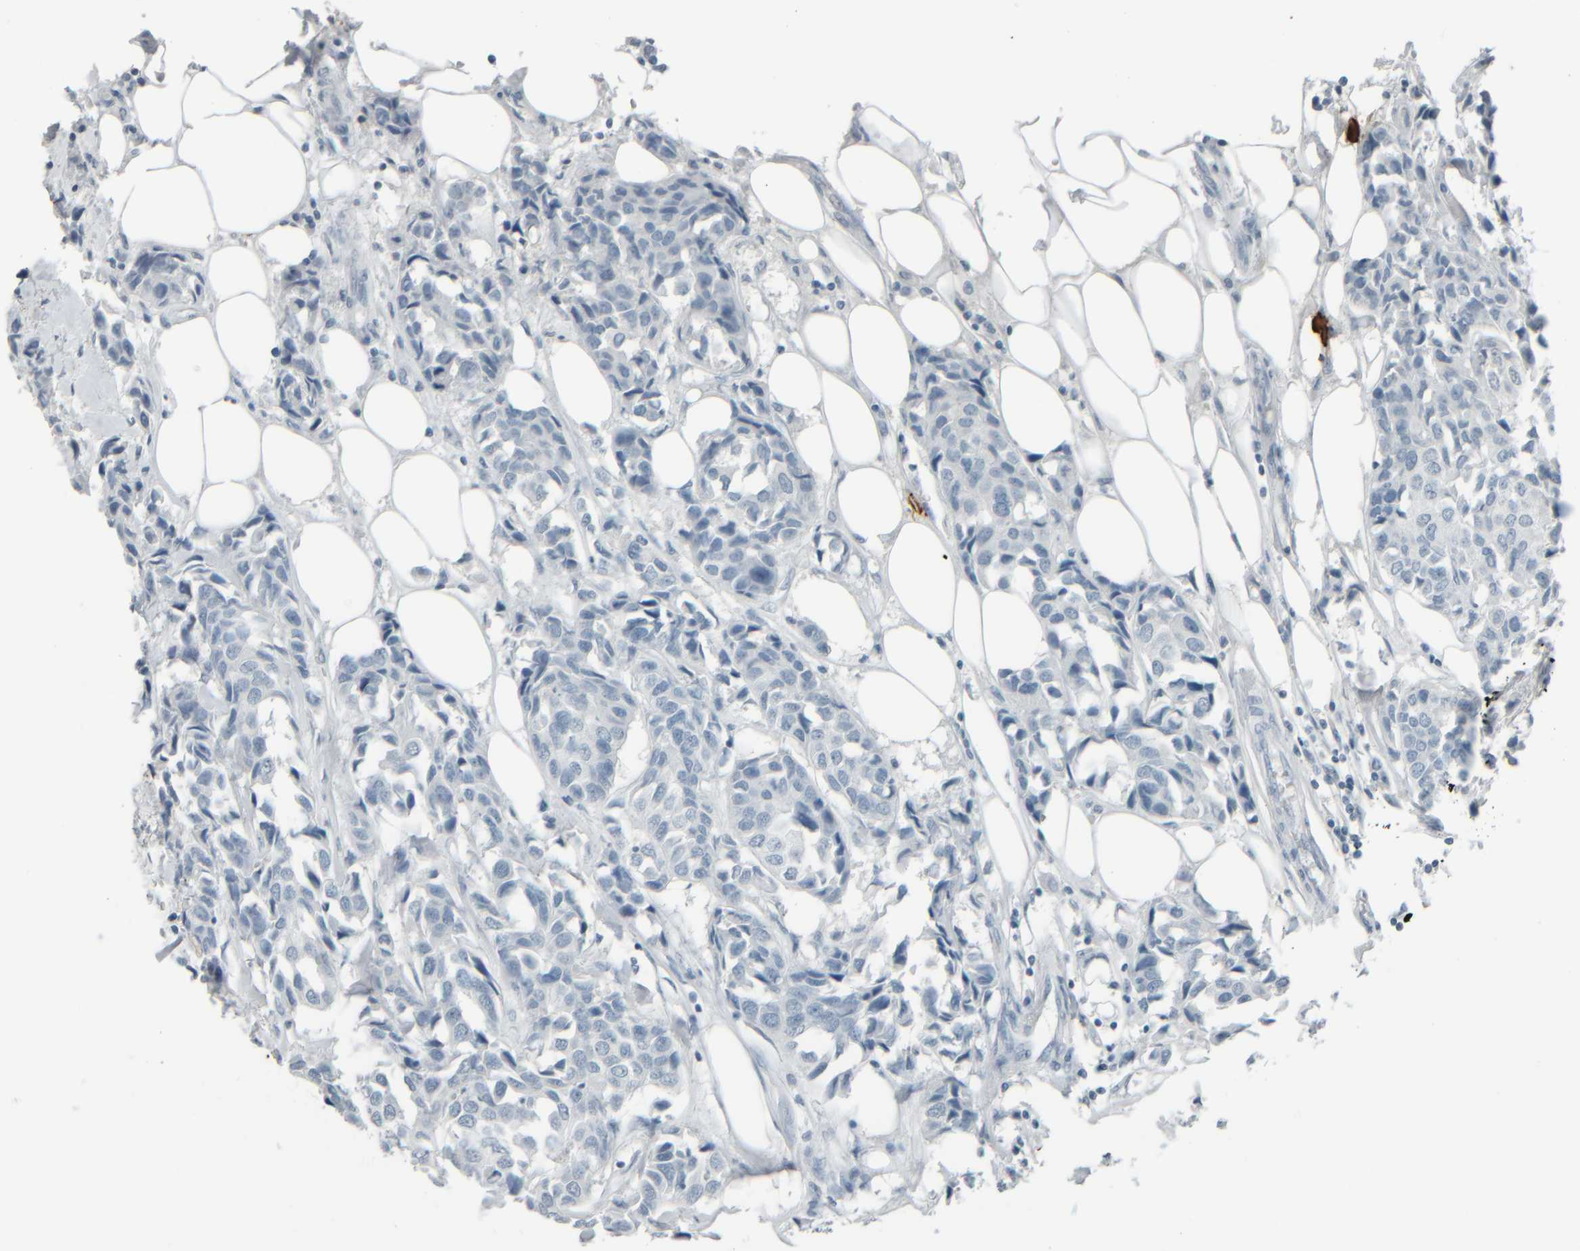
{"staining": {"intensity": "negative", "quantity": "none", "location": "none"}, "tissue": "breast cancer", "cell_type": "Tumor cells", "image_type": "cancer", "snomed": [{"axis": "morphology", "description": "Duct carcinoma"}, {"axis": "topography", "description": "Breast"}], "caption": "An immunohistochemistry micrograph of breast infiltrating ductal carcinoma is shown. There is no staining in tumor cells of breast infiltrating ductal carcinoma. The staining was performed using DAB (3,3'-diaminobenzidine) to visualize the protein expression in brown, while the nuclei were stained in blue with hematoxylin (Magnification: 20x).", "gene": "TPSAB1", "patient": {"sex": "female", "age": 80}}